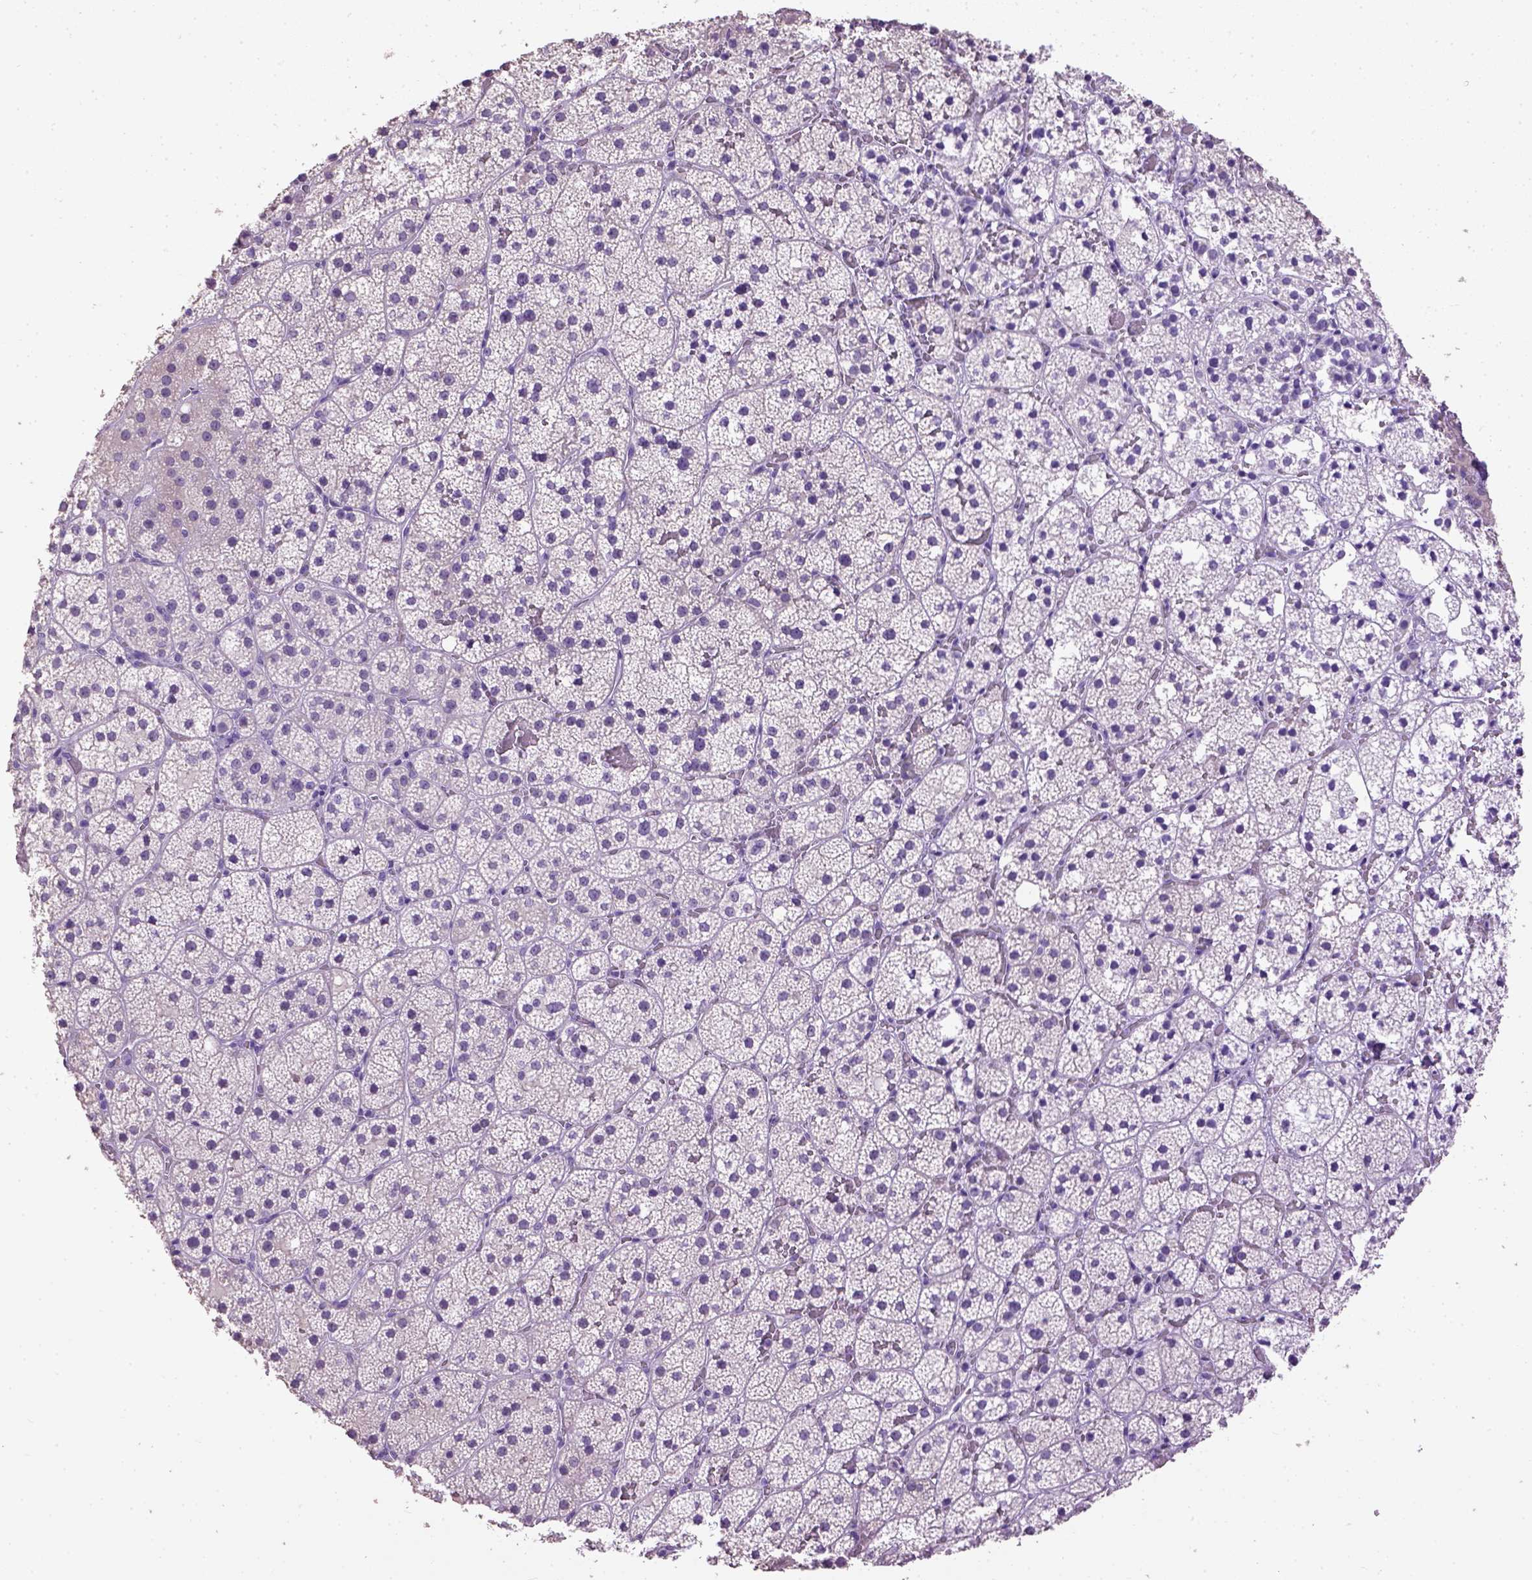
{"staining": {"intensity": "negative", "quantity": "none", "location": "none"}, "tissue": "adrenal gland", "cell_type": "Glandular cells", "image_type": "normal", "snomed": [{"axis": "morphology", "description": "Normal tissue, NOS"}, {"axis": "topography", "description": "Adrenal gland"}], "caption": "IHC of normal adrenal gland reveals no positivity in glandular cells. (IHC, brightfield microscopy, high magnification).", "gene": "CYP24A1", "patient": {"sex": "male", "age": 53}}